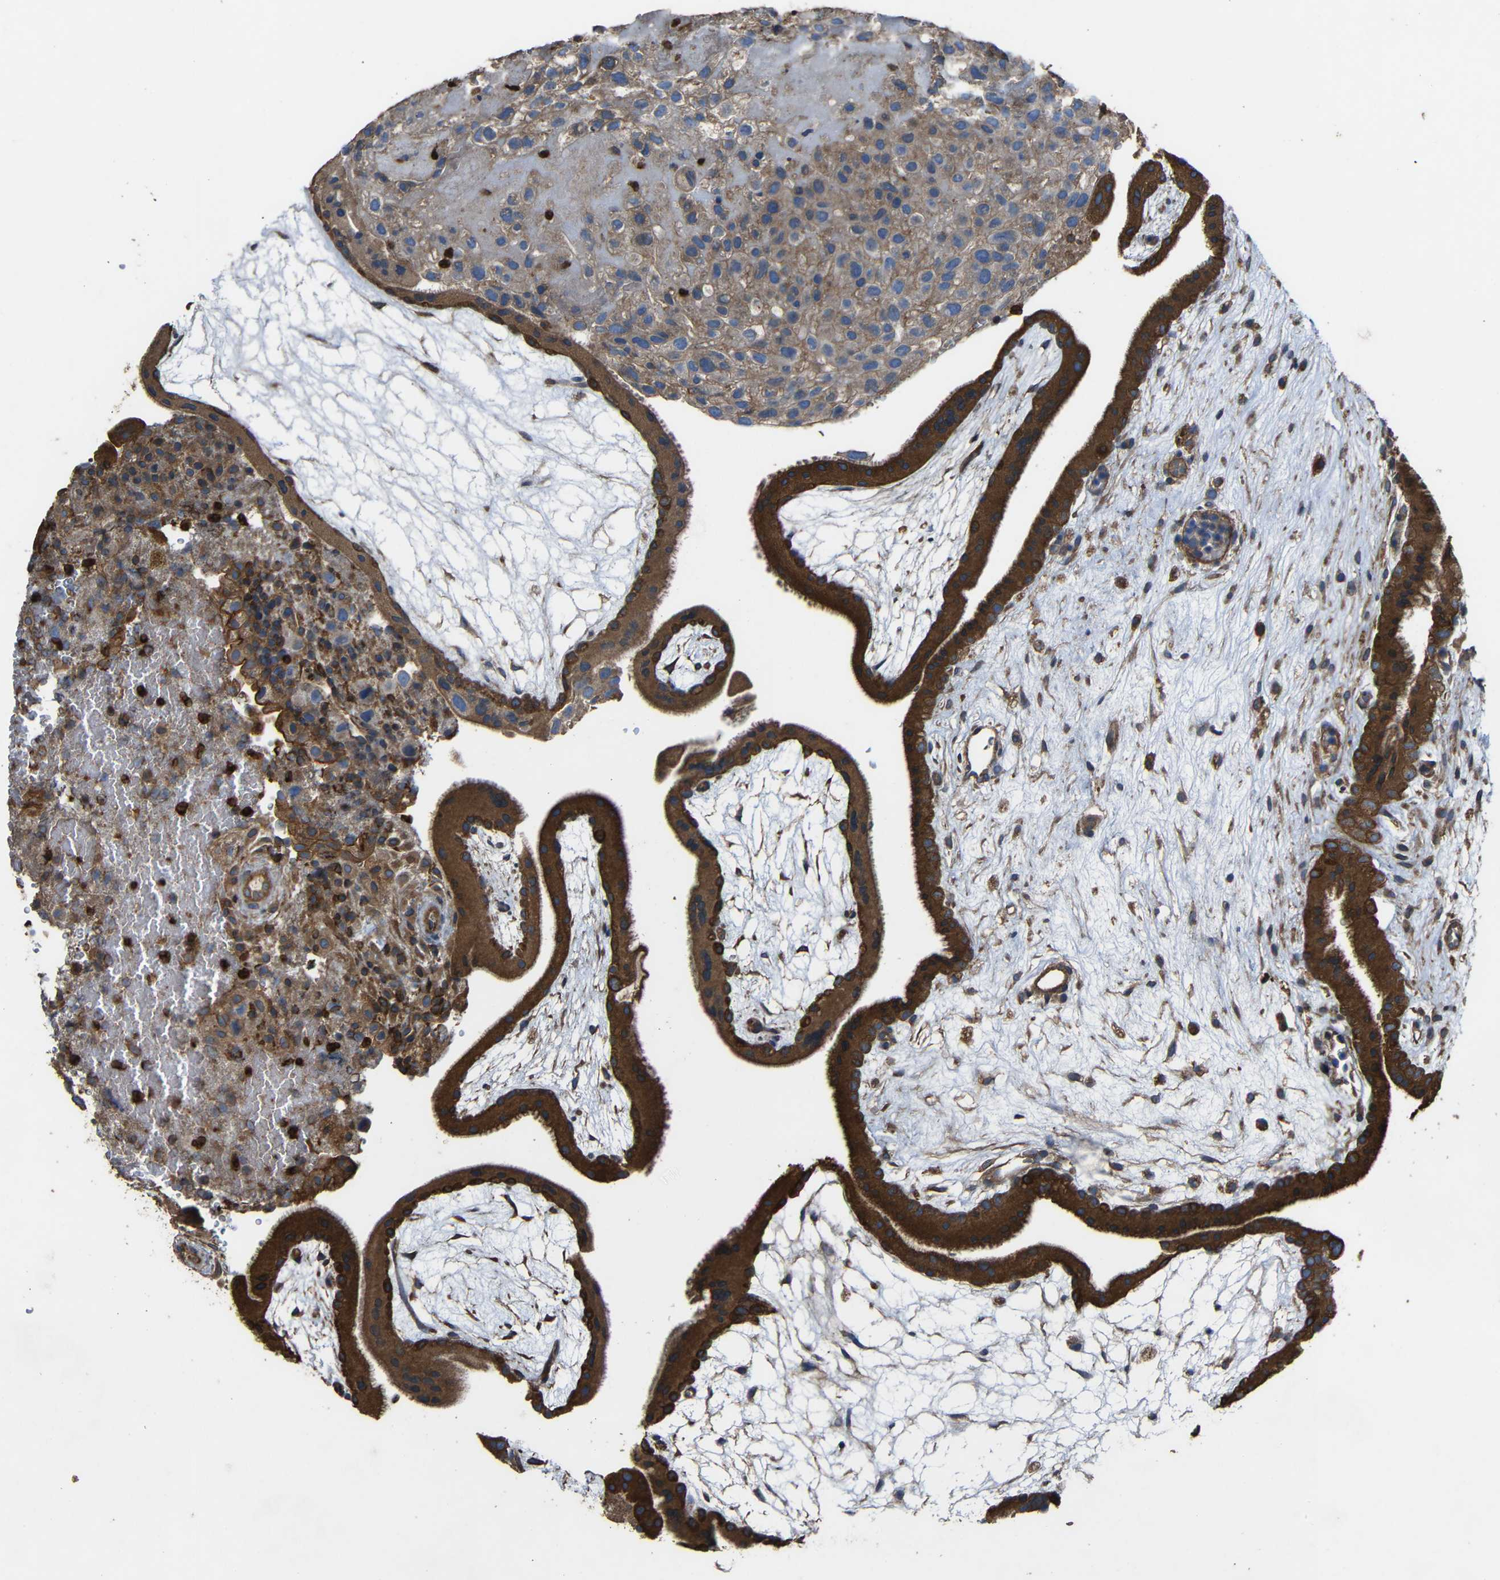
{"staining": {"intensity": "strong", "quantity": ">75%", "location": "cytoplasmic/membranous"}, "tissue": "placenta", "cell_type": "Trophoblastic cells", "image_type": "normal", "snomed": [{"axis": "morphology", "description": "Normal tissue, NOS"}, {"axis": "topography", "description": "Placenta"}], "caption": "Protein staining displays strong cytoplasmic/membranous staining in approximately >75% of trophoblastic cells in unremarkable placenta.", "gene": "TREM2", "patient": {"sex": "female", "age": 19}}